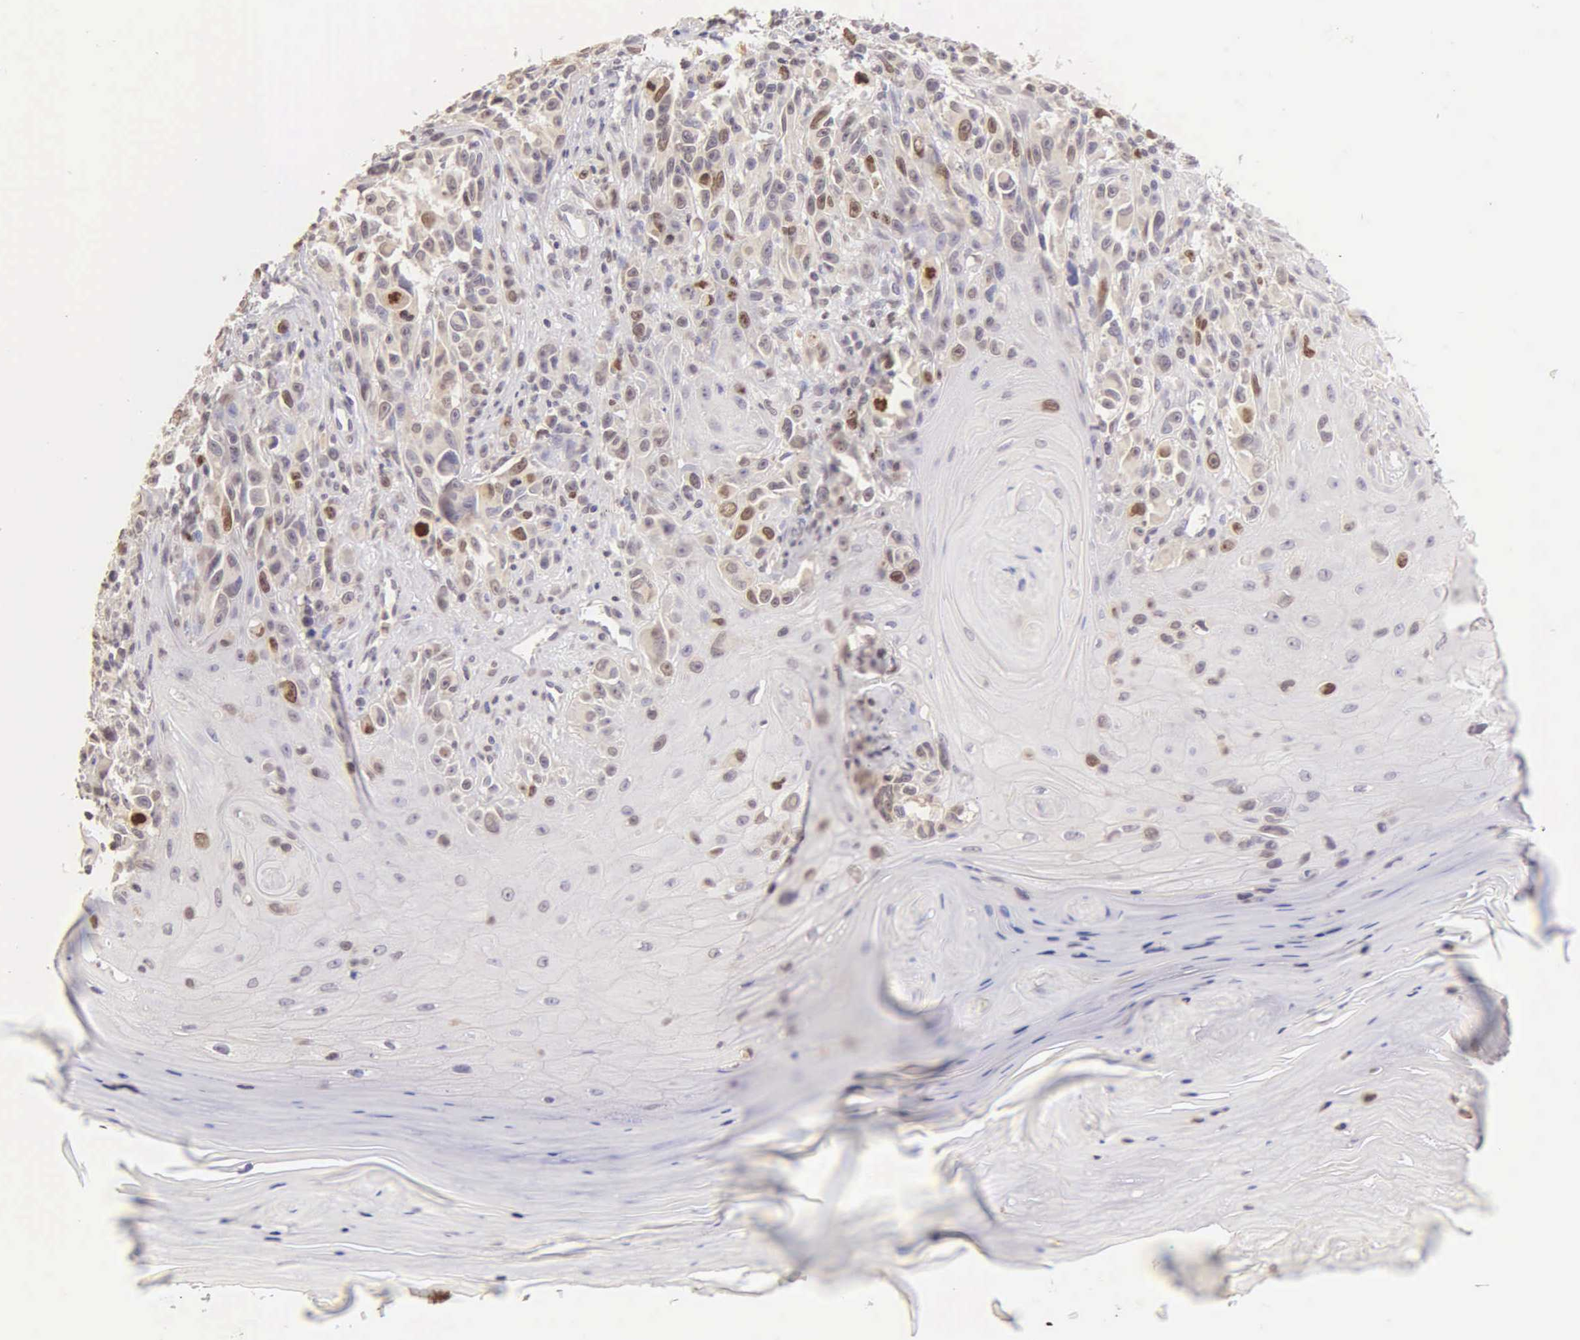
{"staining": {"intensity": "moderate", "quantity": "25%-75%", "location": "cytoplasmic/membranous,nuclear"}, "tissue": "melanoma", "cell_type": "Tumor cells", "image_type": "cancer", "snomed": [{"axis": "morphology", "description": "Malignant melanoma, NOS"}, {"axis": "topography", "description": "Skin"}], "caption": "Immunohistochemistry (IHC) histopathology image of melanoma stained for a protein (brown), which demonstrates medium levels of moderate cytoplasmic/membranous and nuclear expression in about 25%-75% of tumor cells.", "gene": "MKI67", "patient": {"sex": "female", "age": 82}}